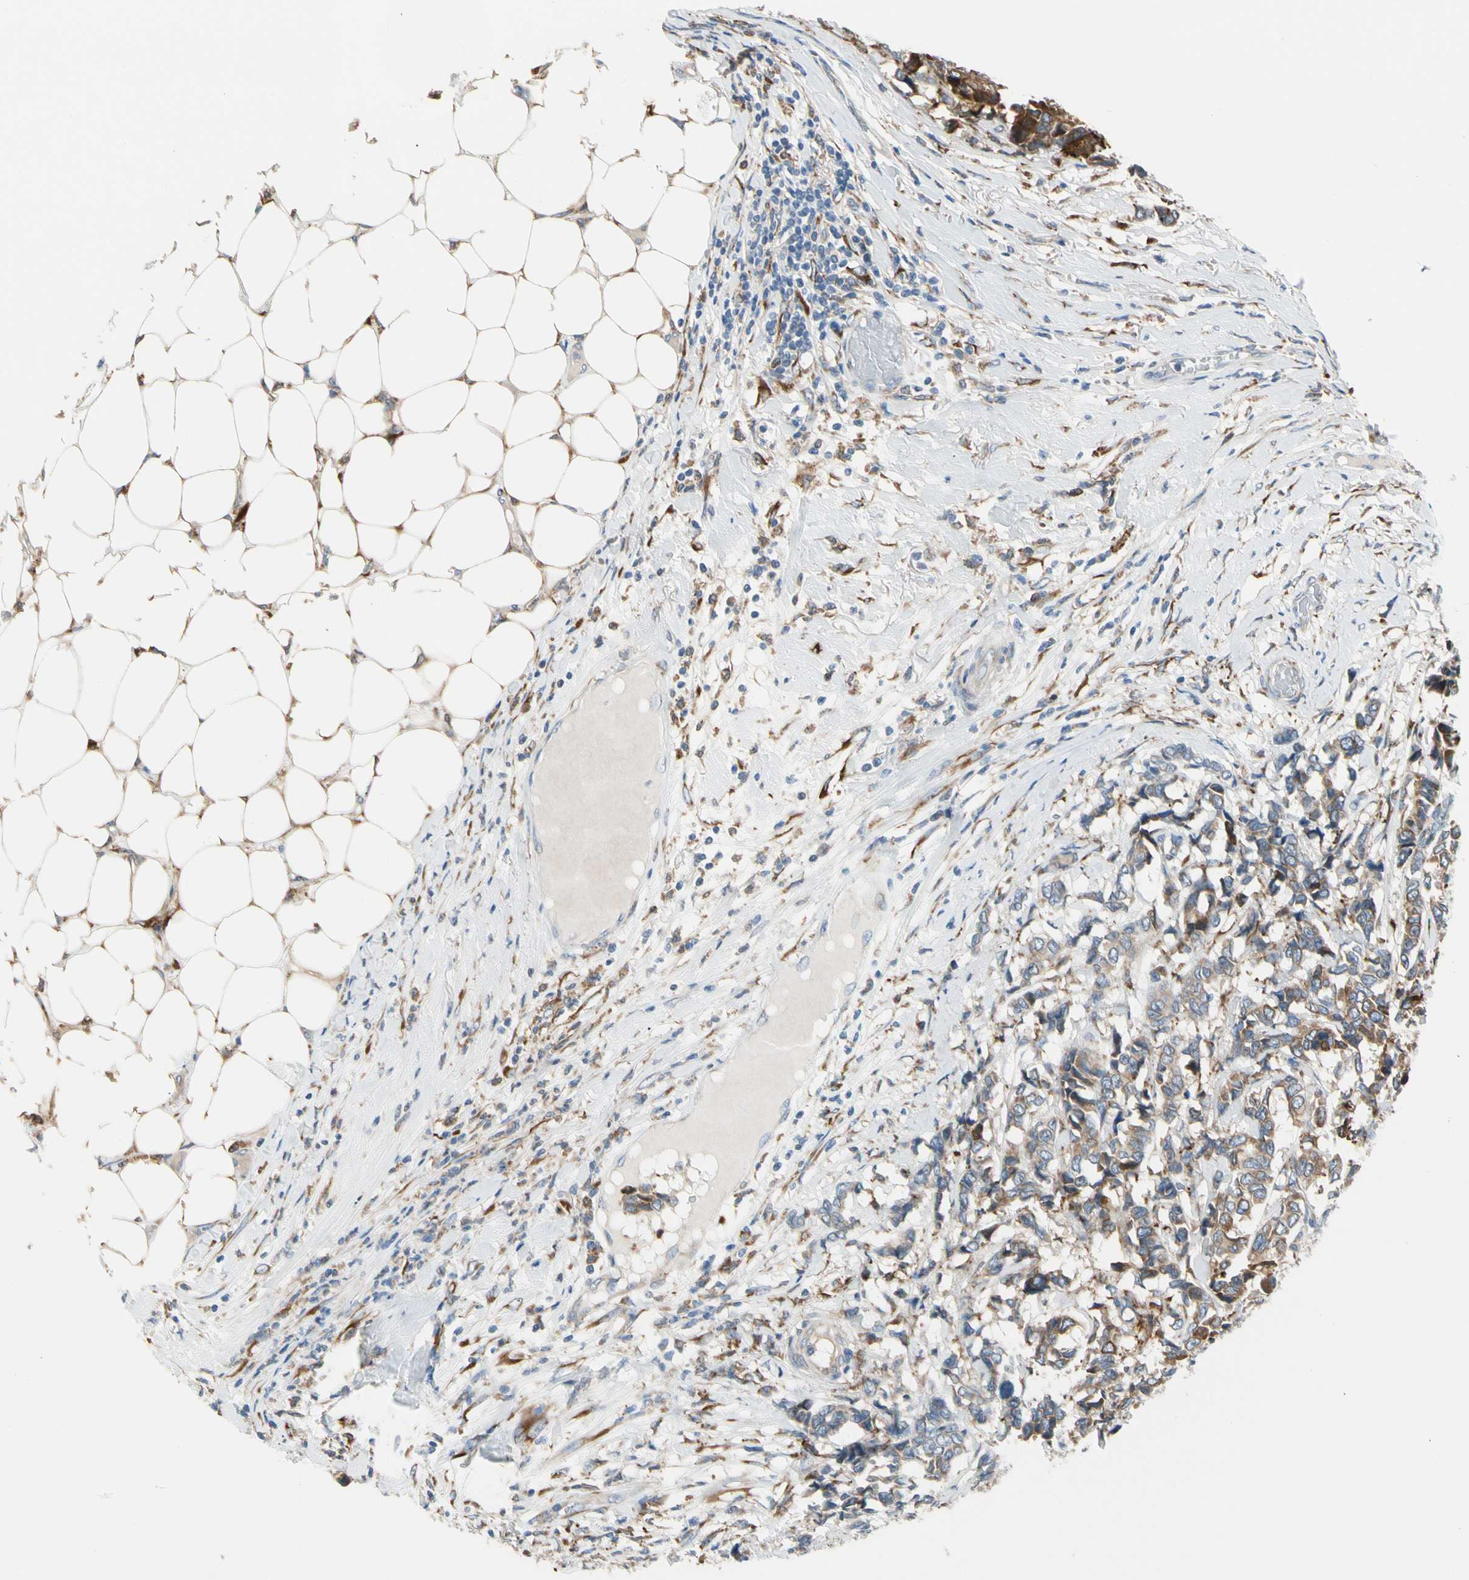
{"staining": {"intensity": "moderate", "quantity": "25%-75%", "location": "cytoplasmic/membranous"}, "tissue": "breast cancer", "cell_type": "Tumor cells", "image_type": "cancer", "snomed": [{"axis": "morphology", "description": "Duct carcinoma"}, {"axis": "topography", "description": "Breast"}], "caption": "About 25%-75% of tumor cells in breast cancer reveal moderate cytoplasmic/membranous protein positivity as visualized by brown immunohistochemical staining.", "gene": "LRPAP1", "patient": {"sex": "female", "age": 87}}